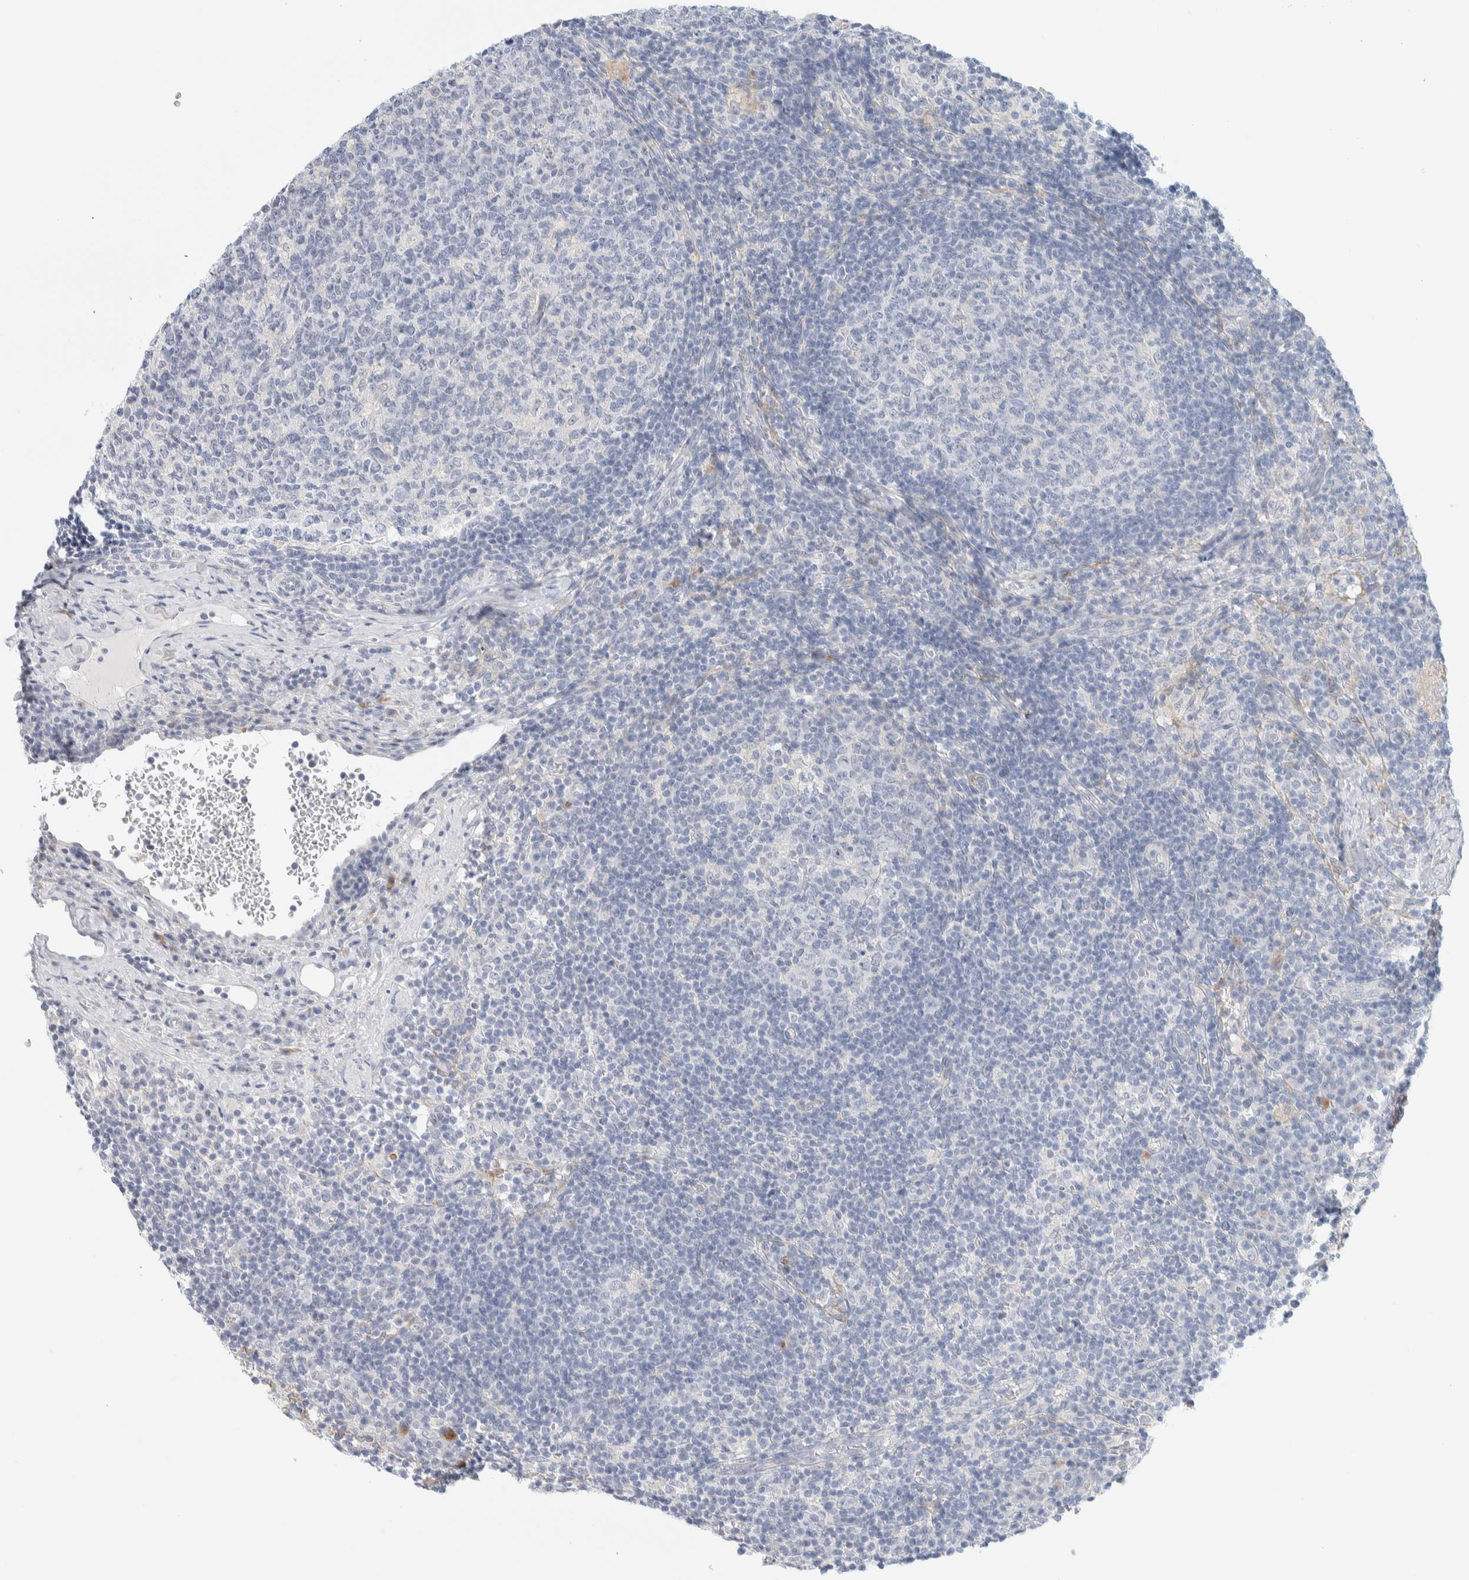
{"staining": {"intensity": "negative", "quantity": "none", "location": "none"}, "tissue": "lymph node", "cell_type": "Germinal center cells", "image_type": "normal", "snomed": [{"axis": "morphology", "description": "Normal tissue, NOS"}, {"axis": "morphology", "description": "Inflammation, NOS"}, {"axis": "topography", "description": "Lymph node"}], "caption": "Protein analysis of benign lymph node shows no significant expression in germinal center cells.", "gene": "ATCAY", "patient": {"sex": "male", "age": 55}}